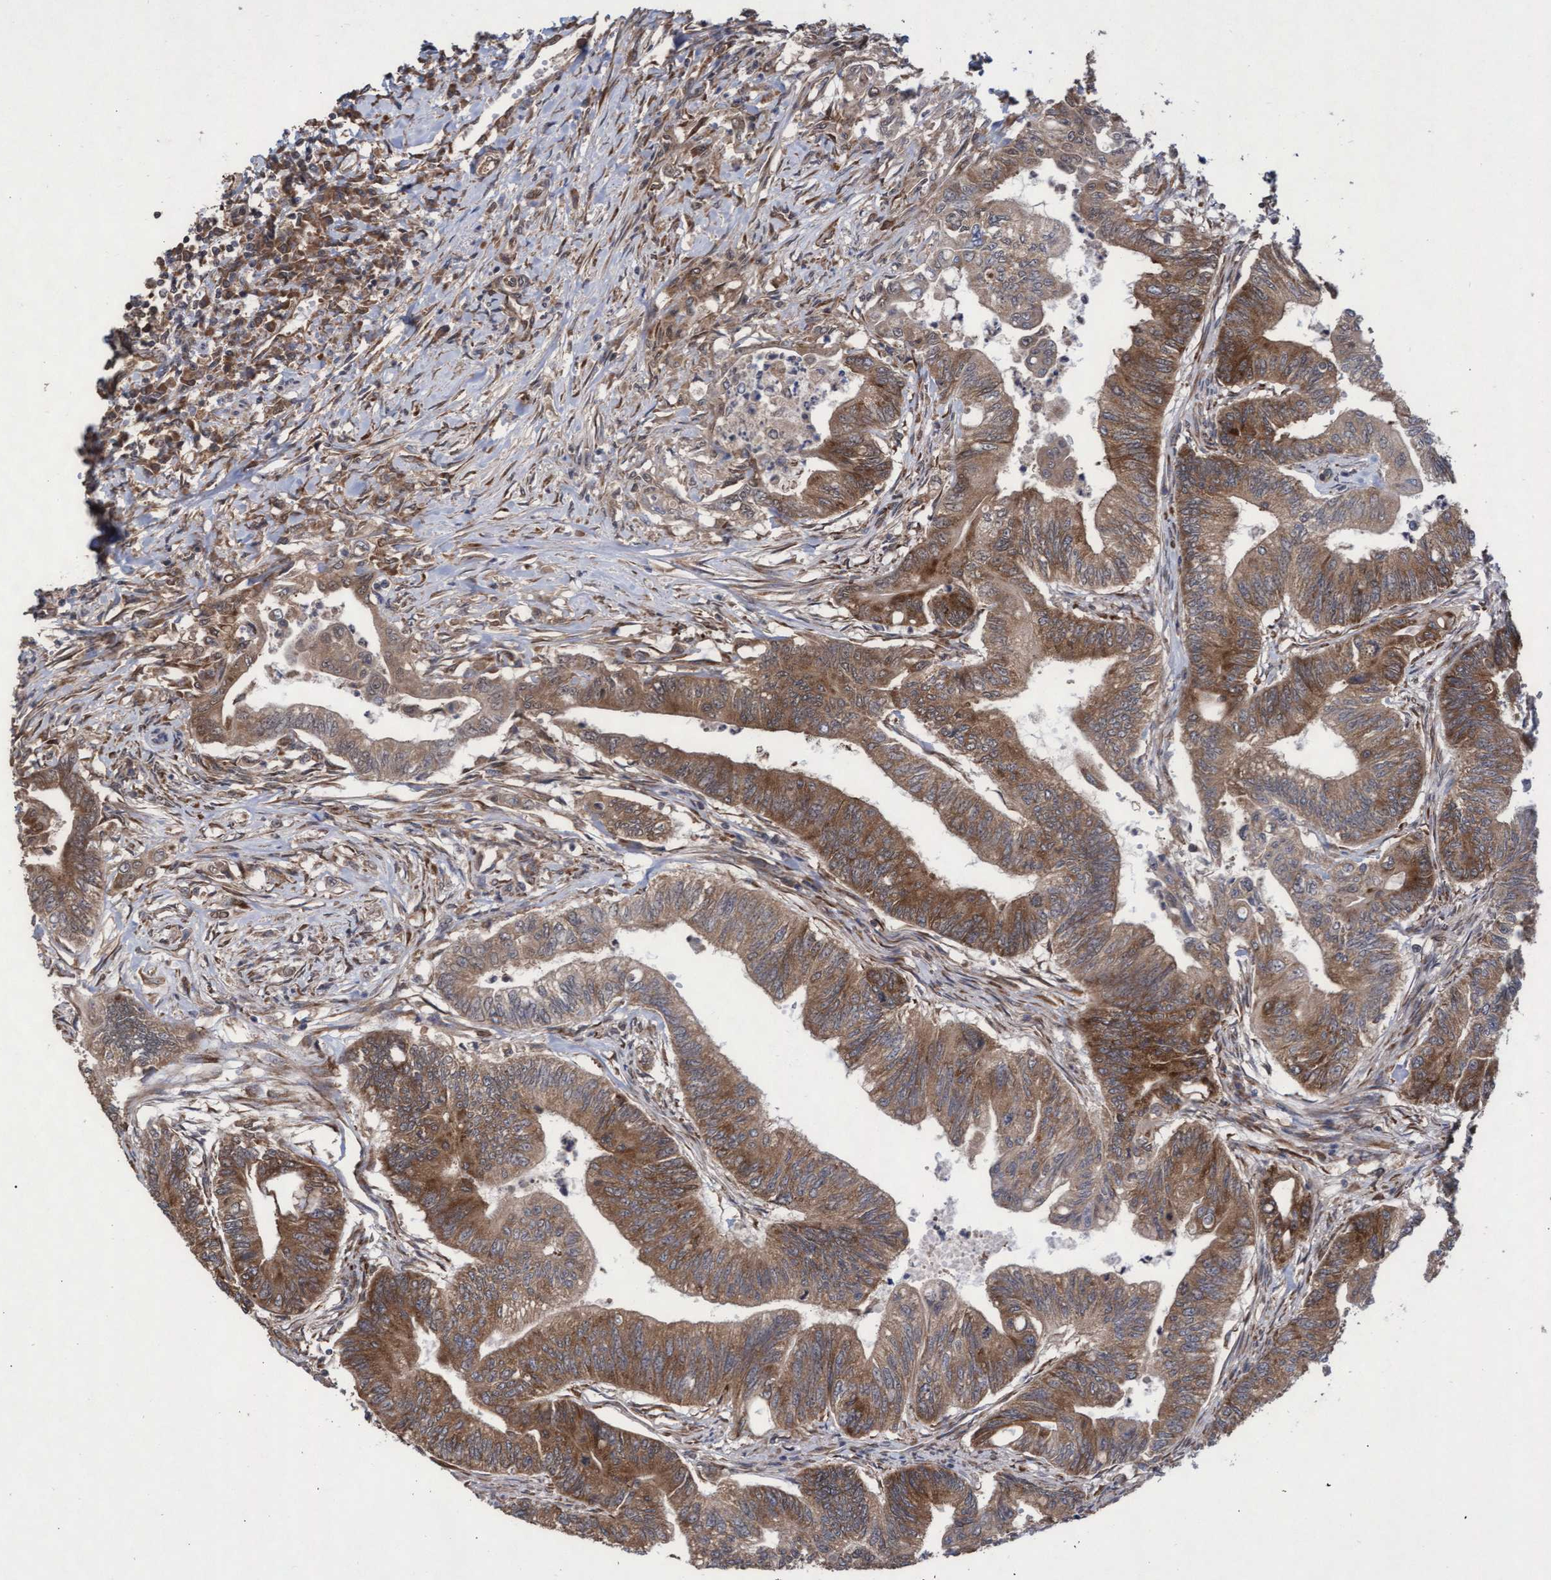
{"staining": {"intensity": "moderate", "quantity": ">75%", "location": "cytoplasmic/membranous"}, "tissue": "colorectal cancer", "cell_type": "Tumor cells", "image_type": "cancer", "snomed": [{"axis": "morphology", "description": "Adenoma, NOS"}, {"axis": "morphology", "description": "Adenocarcinoma, NOS"}, {"axis": "topography", "description": "Colon"}], "caption": "Brown immunohistochemical staining in human colorectal cancer shows moderate cytoplasmic/membranous positivity in approximately >75% of tumor cells. (DAB (3,3'-diaminobenzidine) IHC with brightfield microscopy, high magnification).", "gene": "ABCF2", "patient": {"sex": "male", "age": 79}}